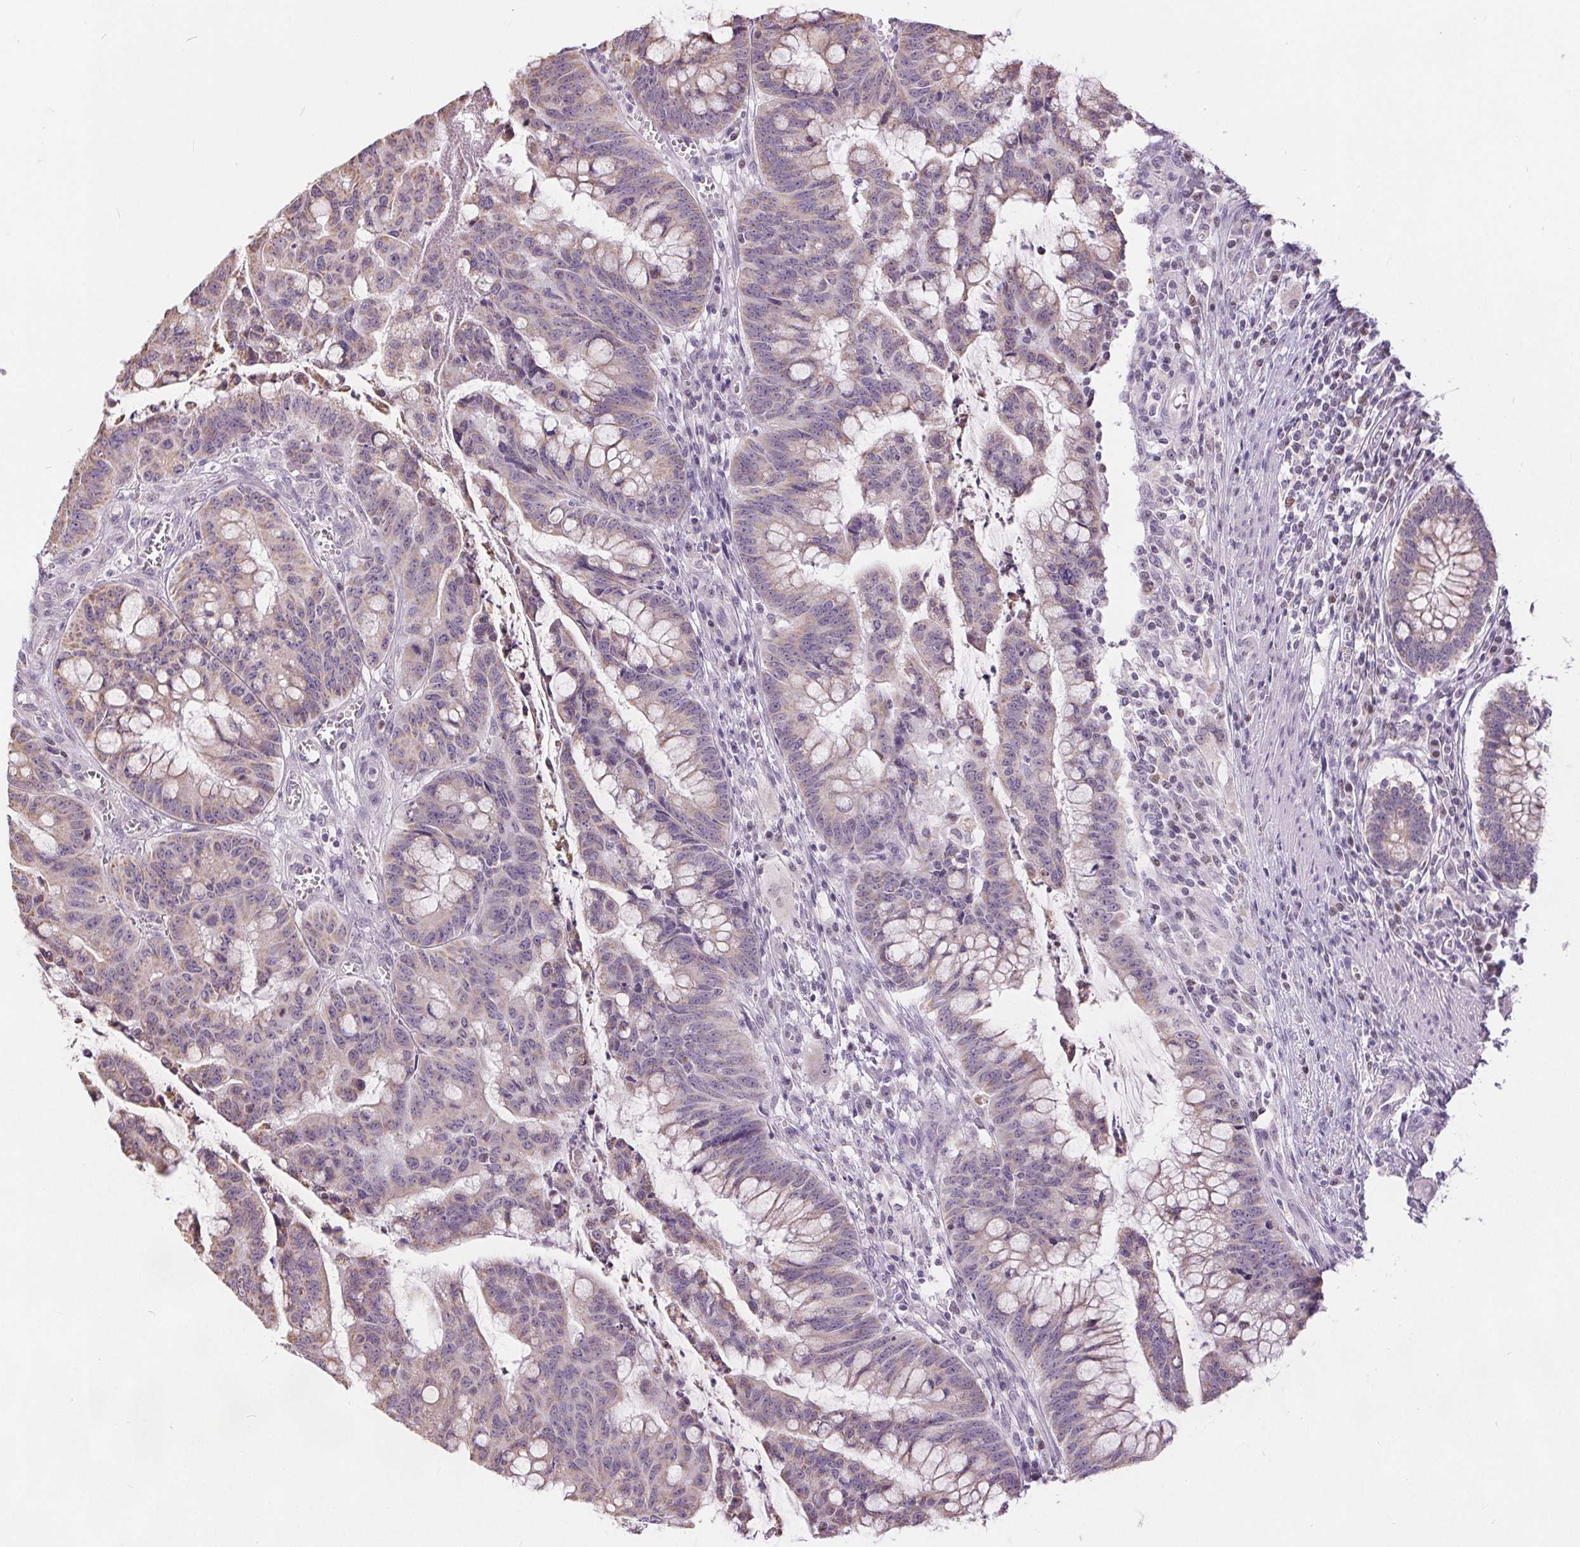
{"staining": {"intensity": "weak", "quantity": "<25%", "location": "cytoplasmic/membranous"}, "tissue": "colorectal cancer", "cell_type": "Tumor cells", "image_type": "cancer", "snomed": [{"axis": "morphology", "description": "Adenocarcinoma, NOS"}, {"axis": "topography", "description": "Colon"}], "caption": "Tumor cells are negative for brown protein staining in colorectal cancer (adenocarcinoma). (Brightfield microscopy of DAB immunohistochemistry (IHC) at high magnification).", "gene": "POU2F2", "patient": {"sex": "male", "age": 62}}